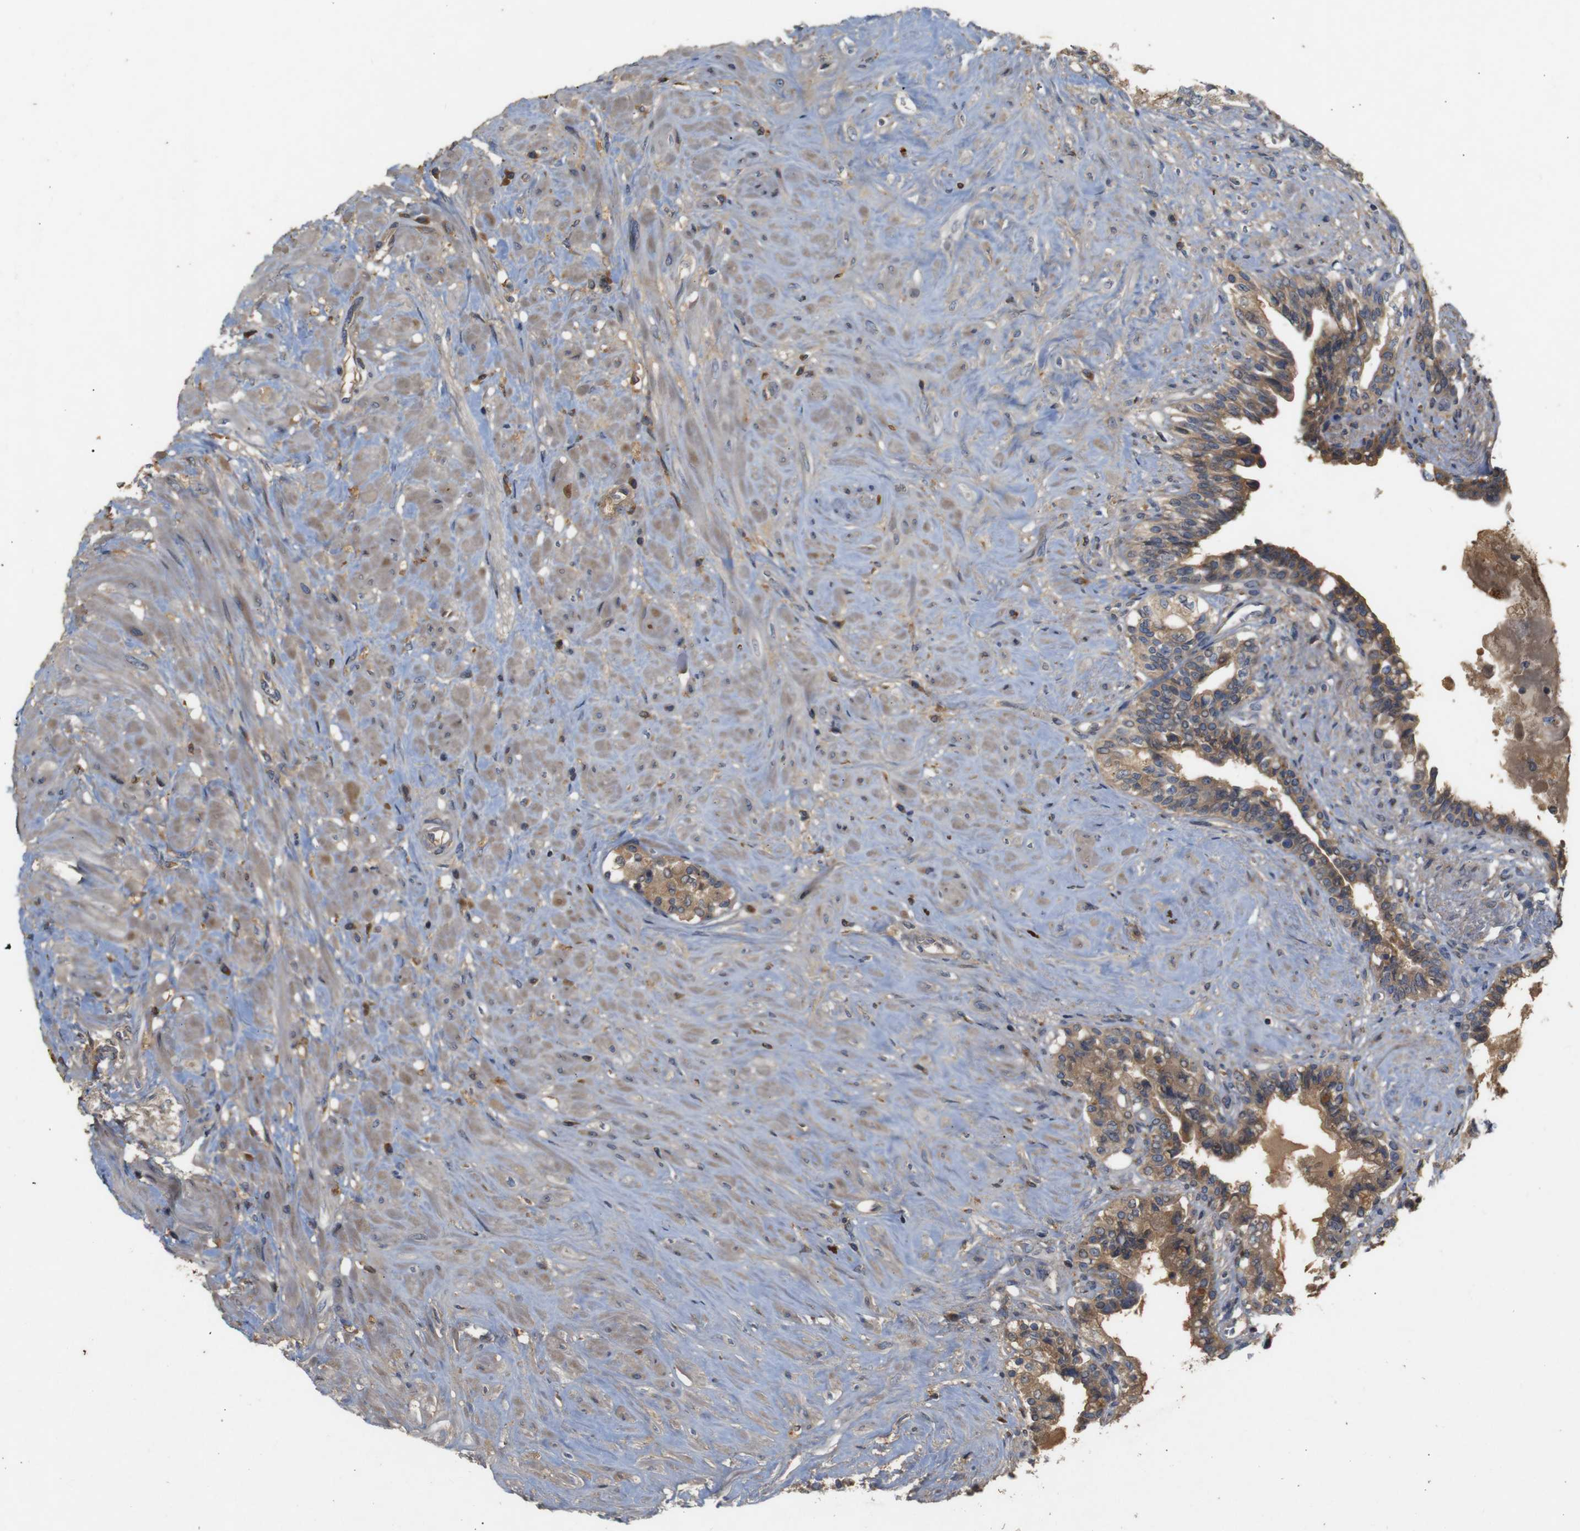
{"staining": {"intensity": "moderate", "quantity": ">75%", "location": "cytoplasmic/membranous"}, "tissue": "seminal vesicle", "cell_type": "Glandular cells", "image_type": "normal", "snomed": [{"axis": "morphology", "description": "Normal tissue, NOS"}, {"axis": "topography", "description": "Seminal veicle"}], "caption": "DAB immunohistochemical staining of benign seminal vesicle exhibits moderate cytoplasmic/membranous protein positivity in approximately >75% of glandular cells.", "gene": "PTPN1", "patient": {"sex": "male", "age": 63}}